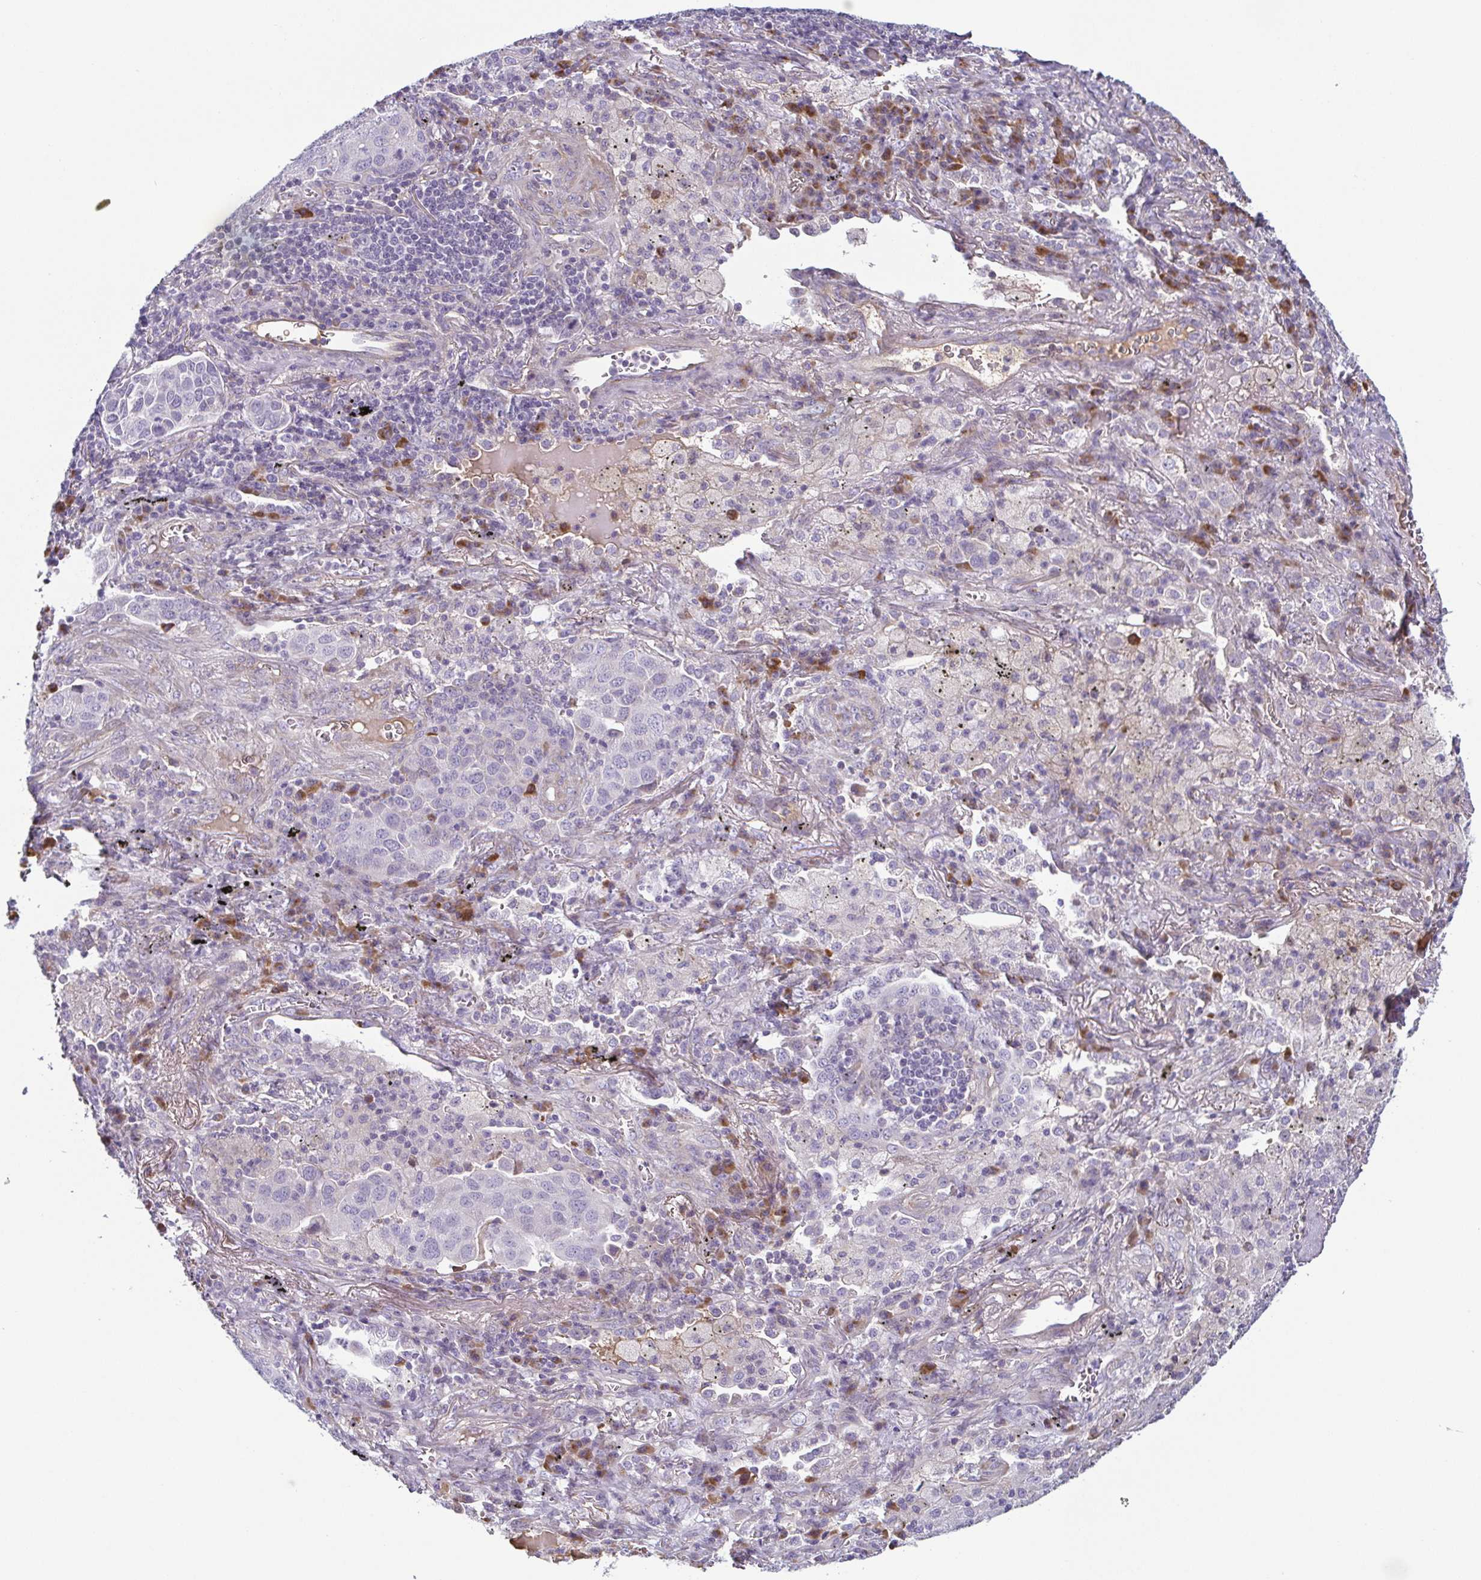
{"staining": {"intensity": "negative", "quantity": "none", "location": "none"}, "tissue": "lung cancer", "cell_type": "Tumor cells", "image_type": "cancer", "snomed": [{"axis": "morphology", "description": "Adenocarcinoma, NOS"}, {"axis": "morphology", "description": "Adenocarcinoma, metastatic, NOS"}, {"axis": "topography", "description": "Lymph node"}, {"axis": "topography", "description": "Lung"}], "caption": "The image demonstrates no staining of tumor cells in adenocarcinoma (lung). (Stains: DAB (3,3'-diaminobenzidine) immunohistochemistry (IHC) with hematoxylin counter stain, Microscopy: brightfield microscopy at high magnification).", "gene": "ECM1", "patient": {"sex": "female", "age": 65}}